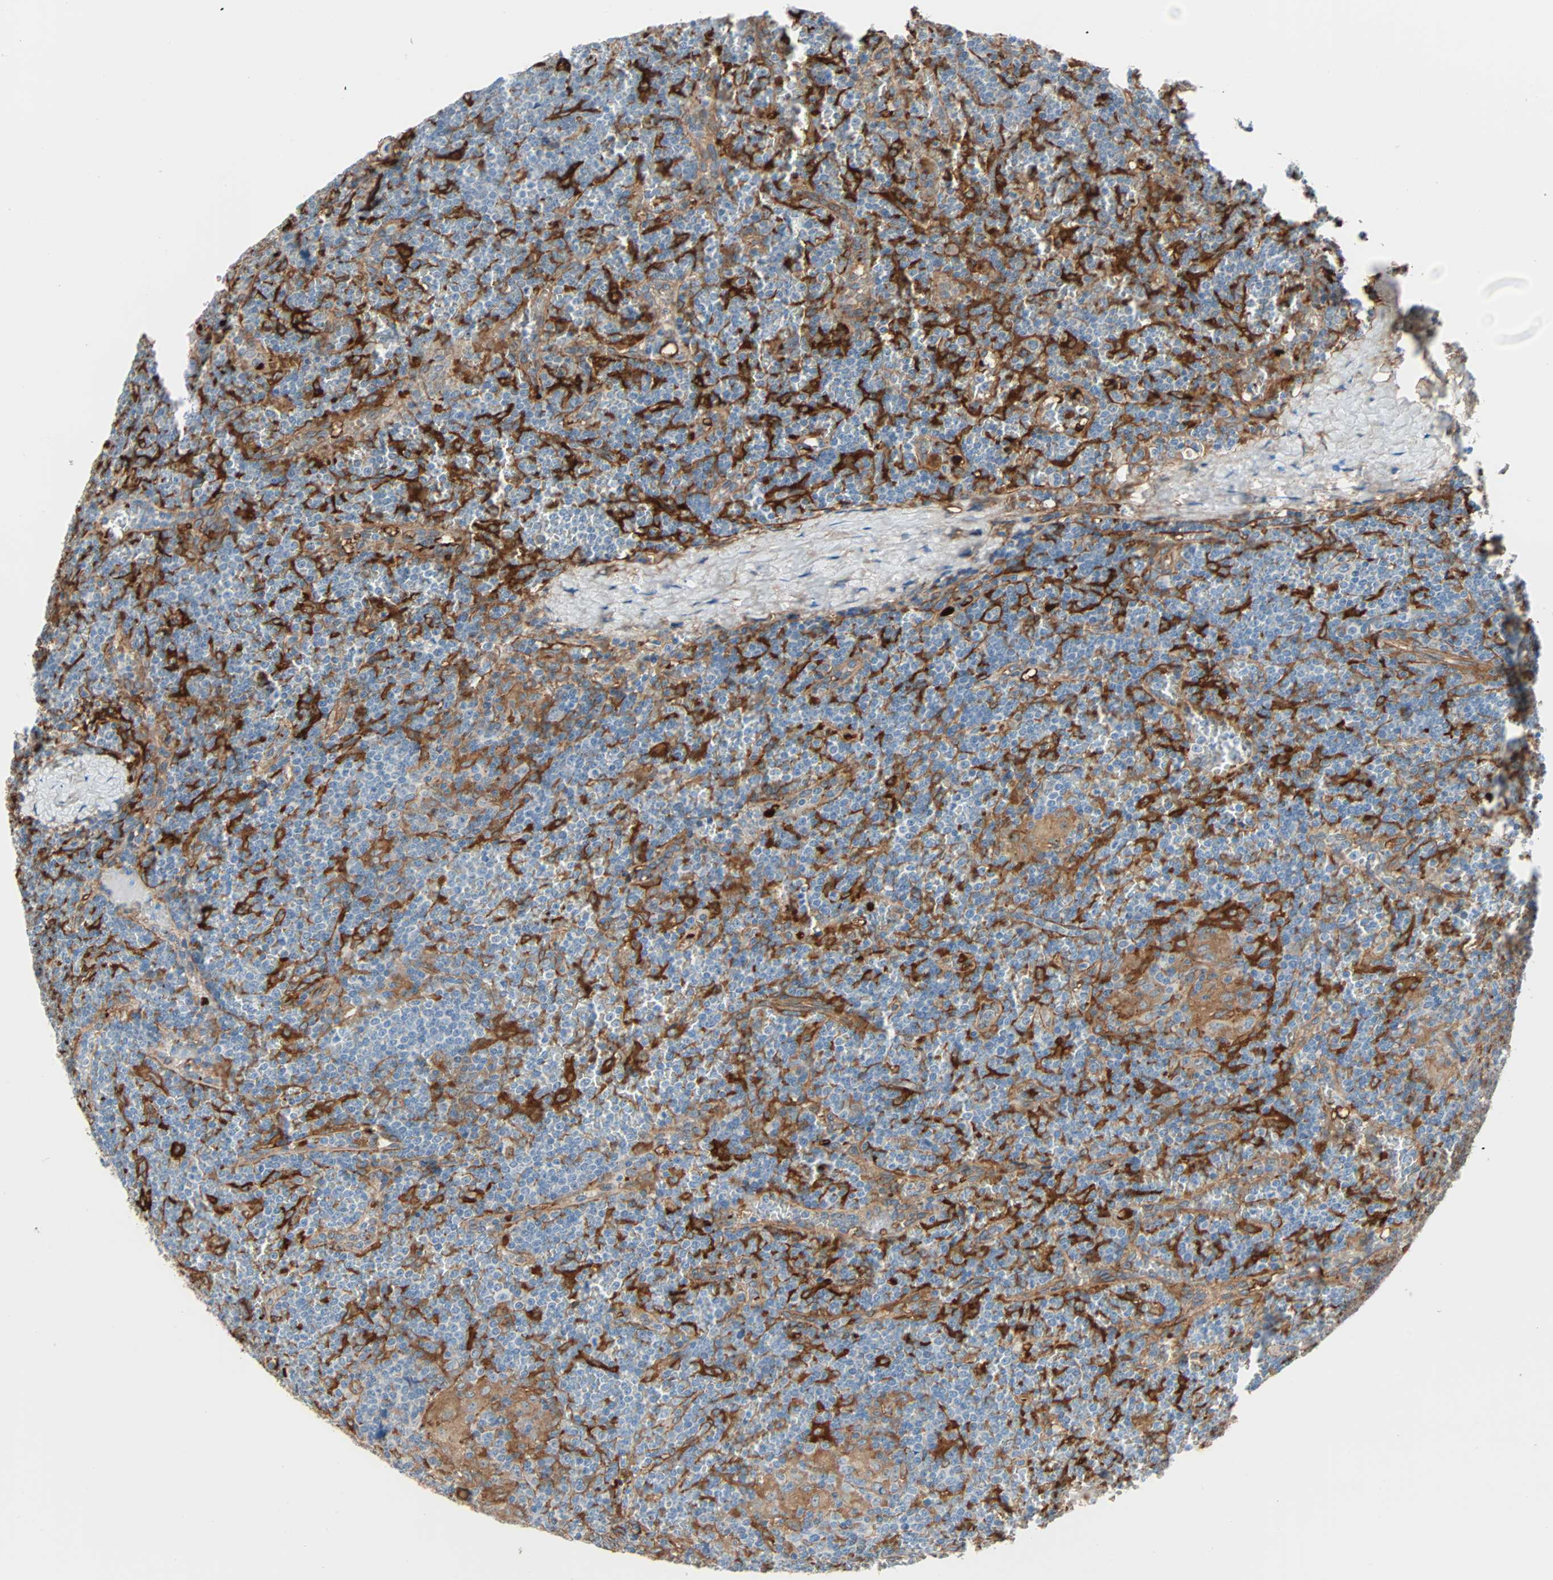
{"staining": {"intensity": "negative", "quantity": "none", "location": "none"}, "tissue": "lymphoma", "cell_type": "Tumor cells", "image_type": "cancer", "snomed": [{"axis": "morphology", "description": "Malignant lymphoma, non-Hodgkin's type, Low grade"}, {"axis": "topography", "description": "Spleen"}], "caption": "IHC of lymphoma exhibits no positivity in tumor cells.", "gene": "EPB41L2", "patient": {"sex": "female", "age": 19}}